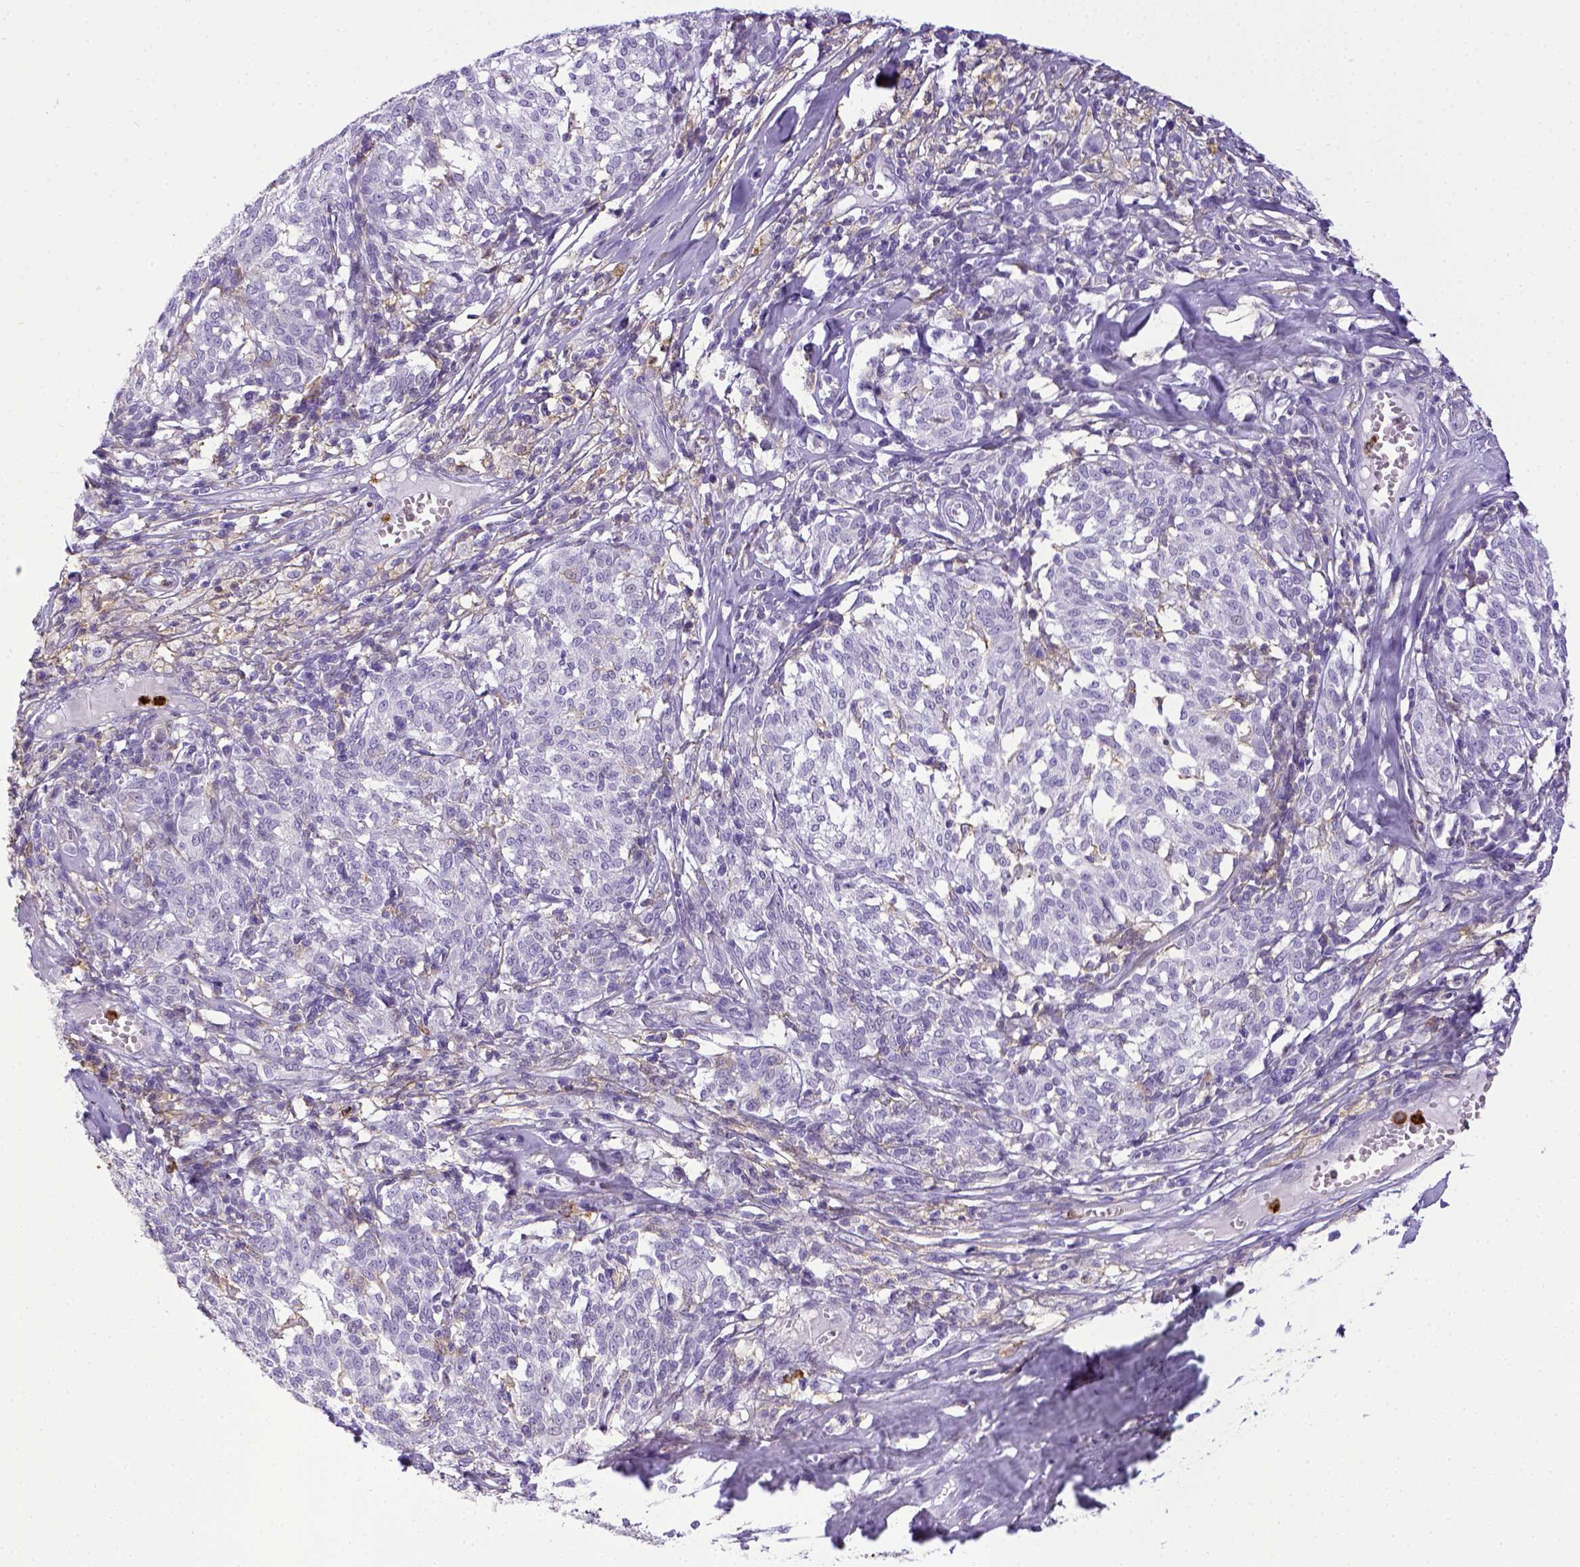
{"staining": {"intensity": "negative", "quantity": "none", "location": "none"}, "tissue": "melanoma", "cell_type": "Tumor cells", "image_type": "cancer", "snomed": [{"axis": "morphology", "description": "Malignant melanoma, NOS"}, {"axis": "topography", "description": "Skin"}], "caption": "A high-resolution photomicrograph shows immunohistochemistry (IHC) staining of malignant melanoma, which exhibits no significant positivity in tumor cells.", "gene": "ITGAM", "patient": {"sex": "female", "age": 72}}